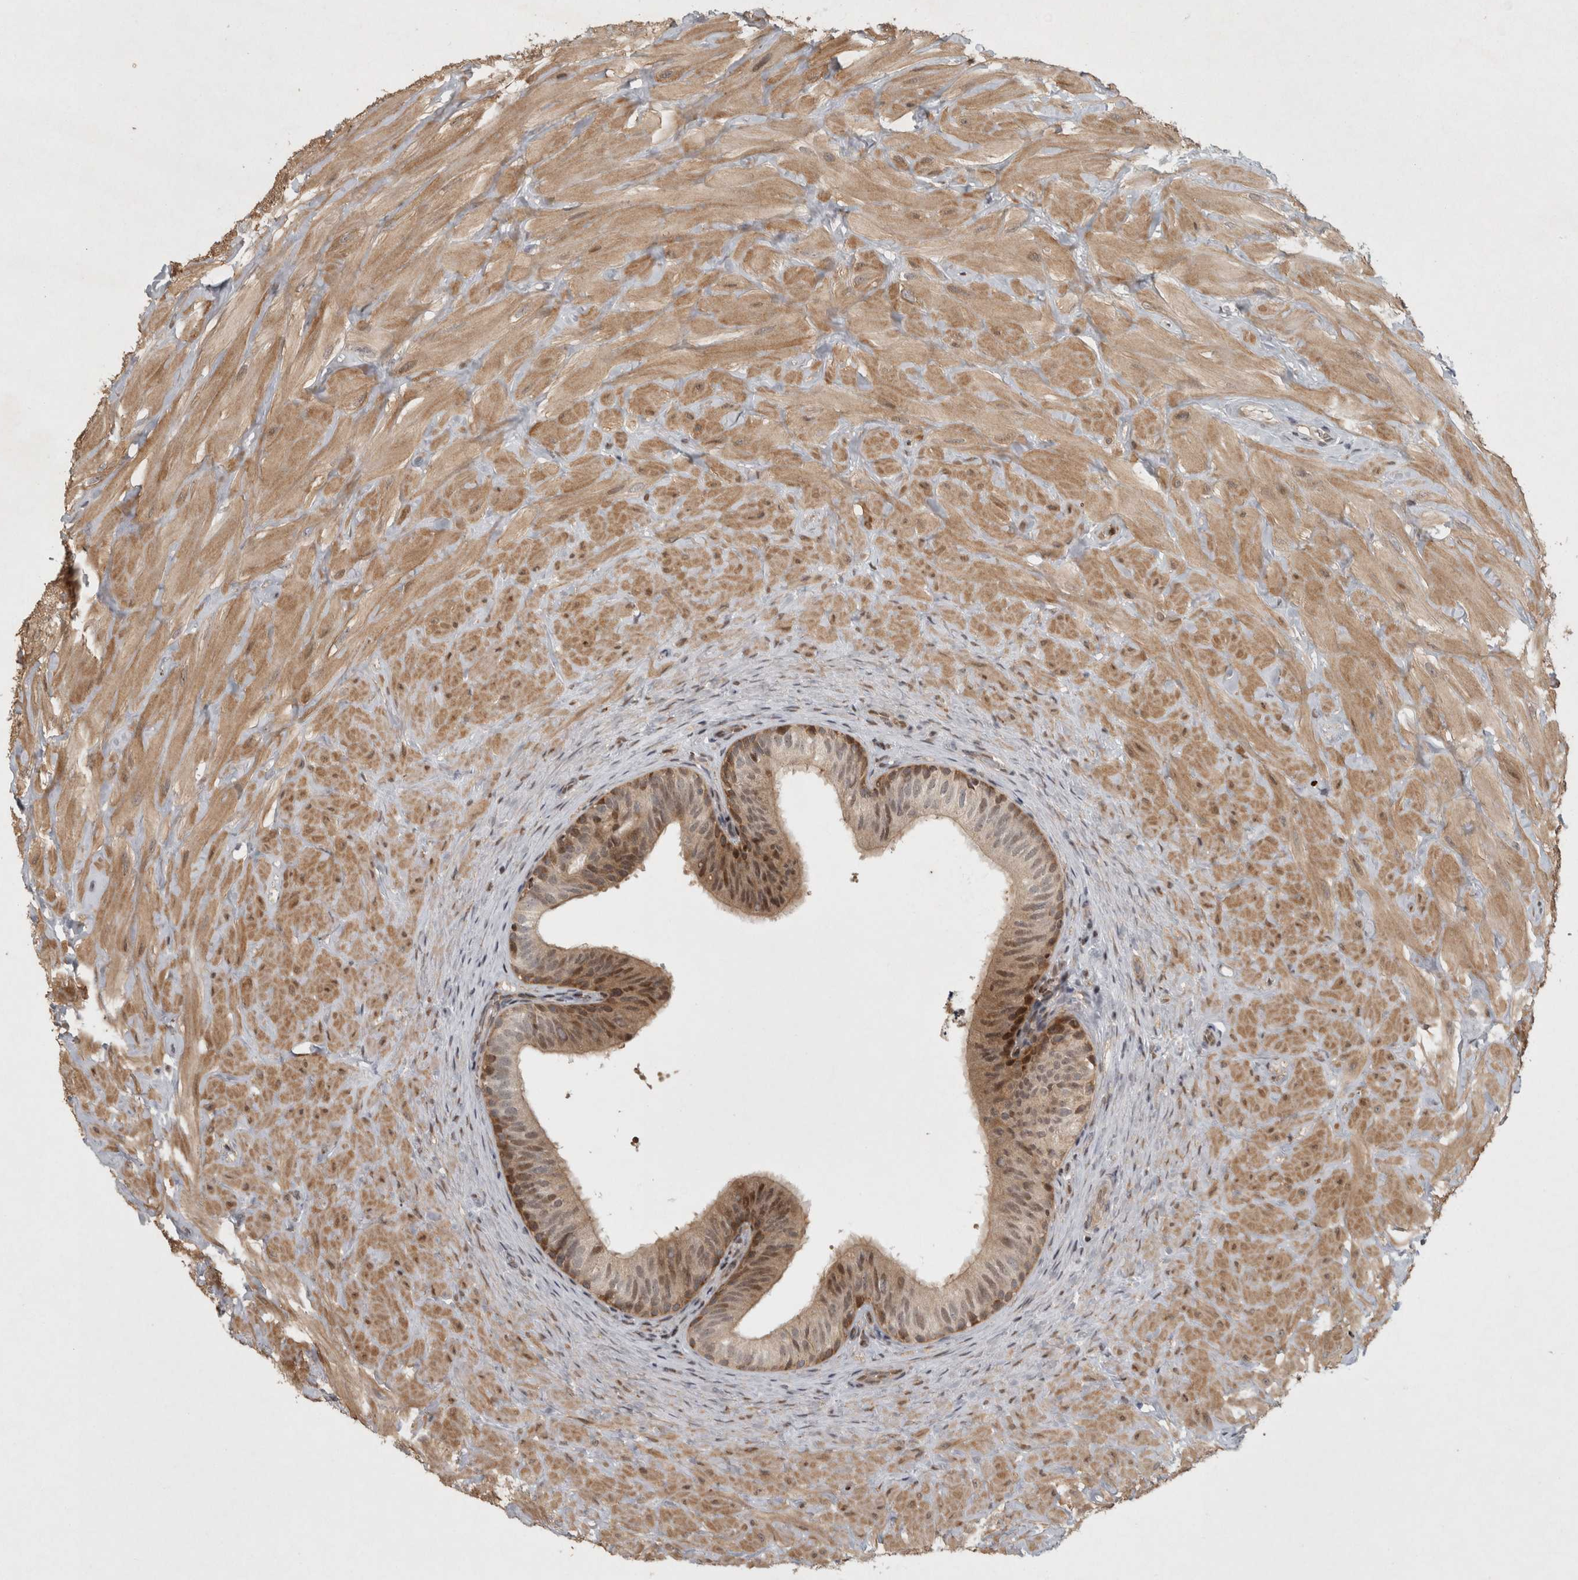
{"staining": {"intensity": "moderate", "quantity": ">75%", "location": "cytoplasmic/membranous,nuclear"}, "tissue": "epididymis", "cell_type": "Glandular cells", "image_type": "normal", "snomed": [{"axis": "morphology", "description": "Normal tissue, NOS"}, {"axis": "topography", "description": "Soft tissue"}, {"axis": "topography", "description": "Epididymis"}], "caption": "A brown stain labels moderate cytoplasmic/membranous,nuclear staining of a protein in glandular cells of unremarkable epididymis. (DAB (3,3'-diaminobenzidine) = brown stain, brightfield microscopy at high magnification).", "gene": "KDM8", "patient": {"sex": "male", "age": 26}}